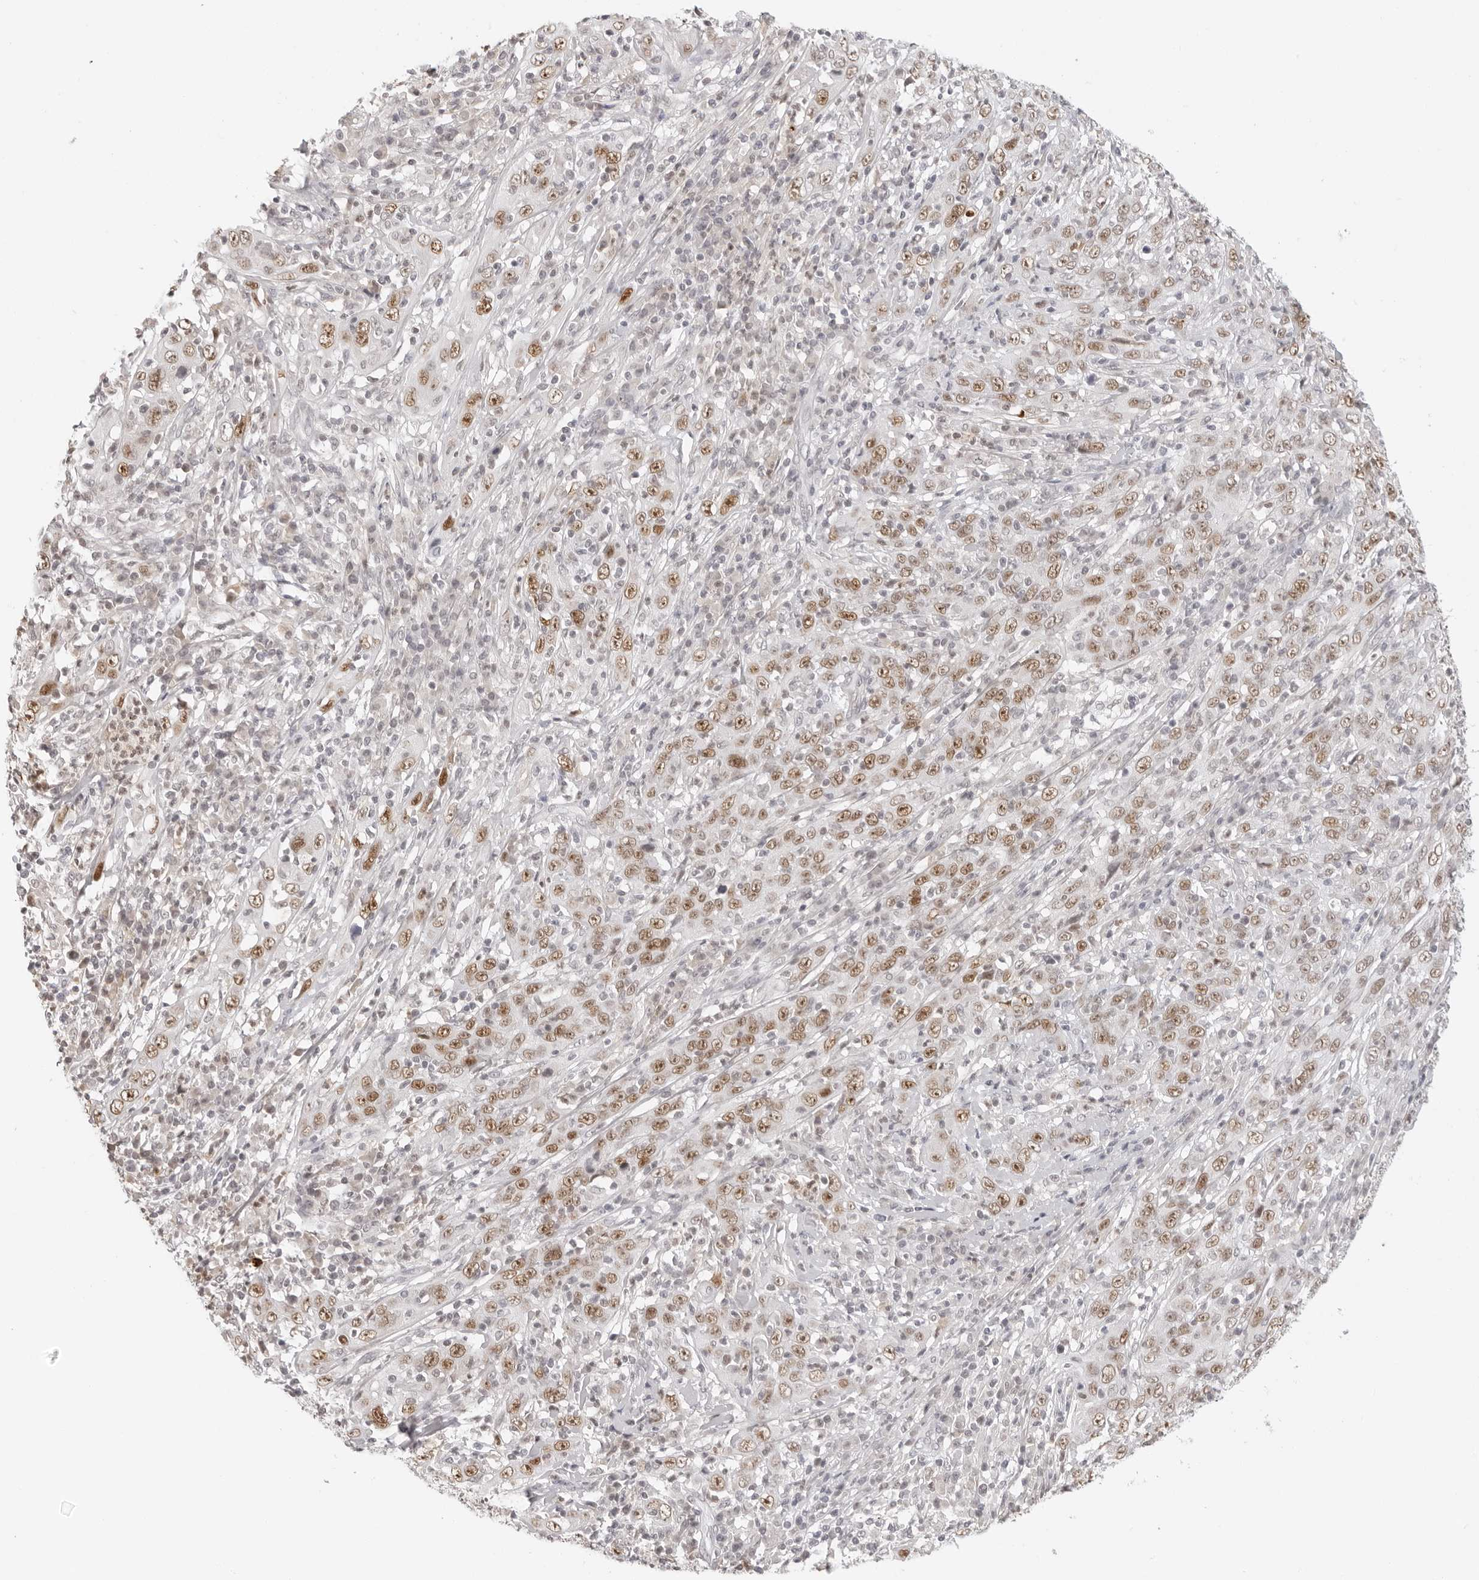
{"staining": {"intensity": "moderate", "quantity": "25%-75%", "location": "nuclear"}, "tissue": "cervical cancer", "cell_type": "Tumor cells", "image_type": "cancer", "snomed": [{"axis": "morphology", "description": "Squamous cell carcinoma, NOS"}, {"axis": "topography", "description": "Cervix"}], "caption": "This is an image of IHC staining of cervical cancer, which shows moderate positivity in the nuclear of tumor cells.", "gene": "MSH6", "patient": {"sex": "female", "age": 46}}